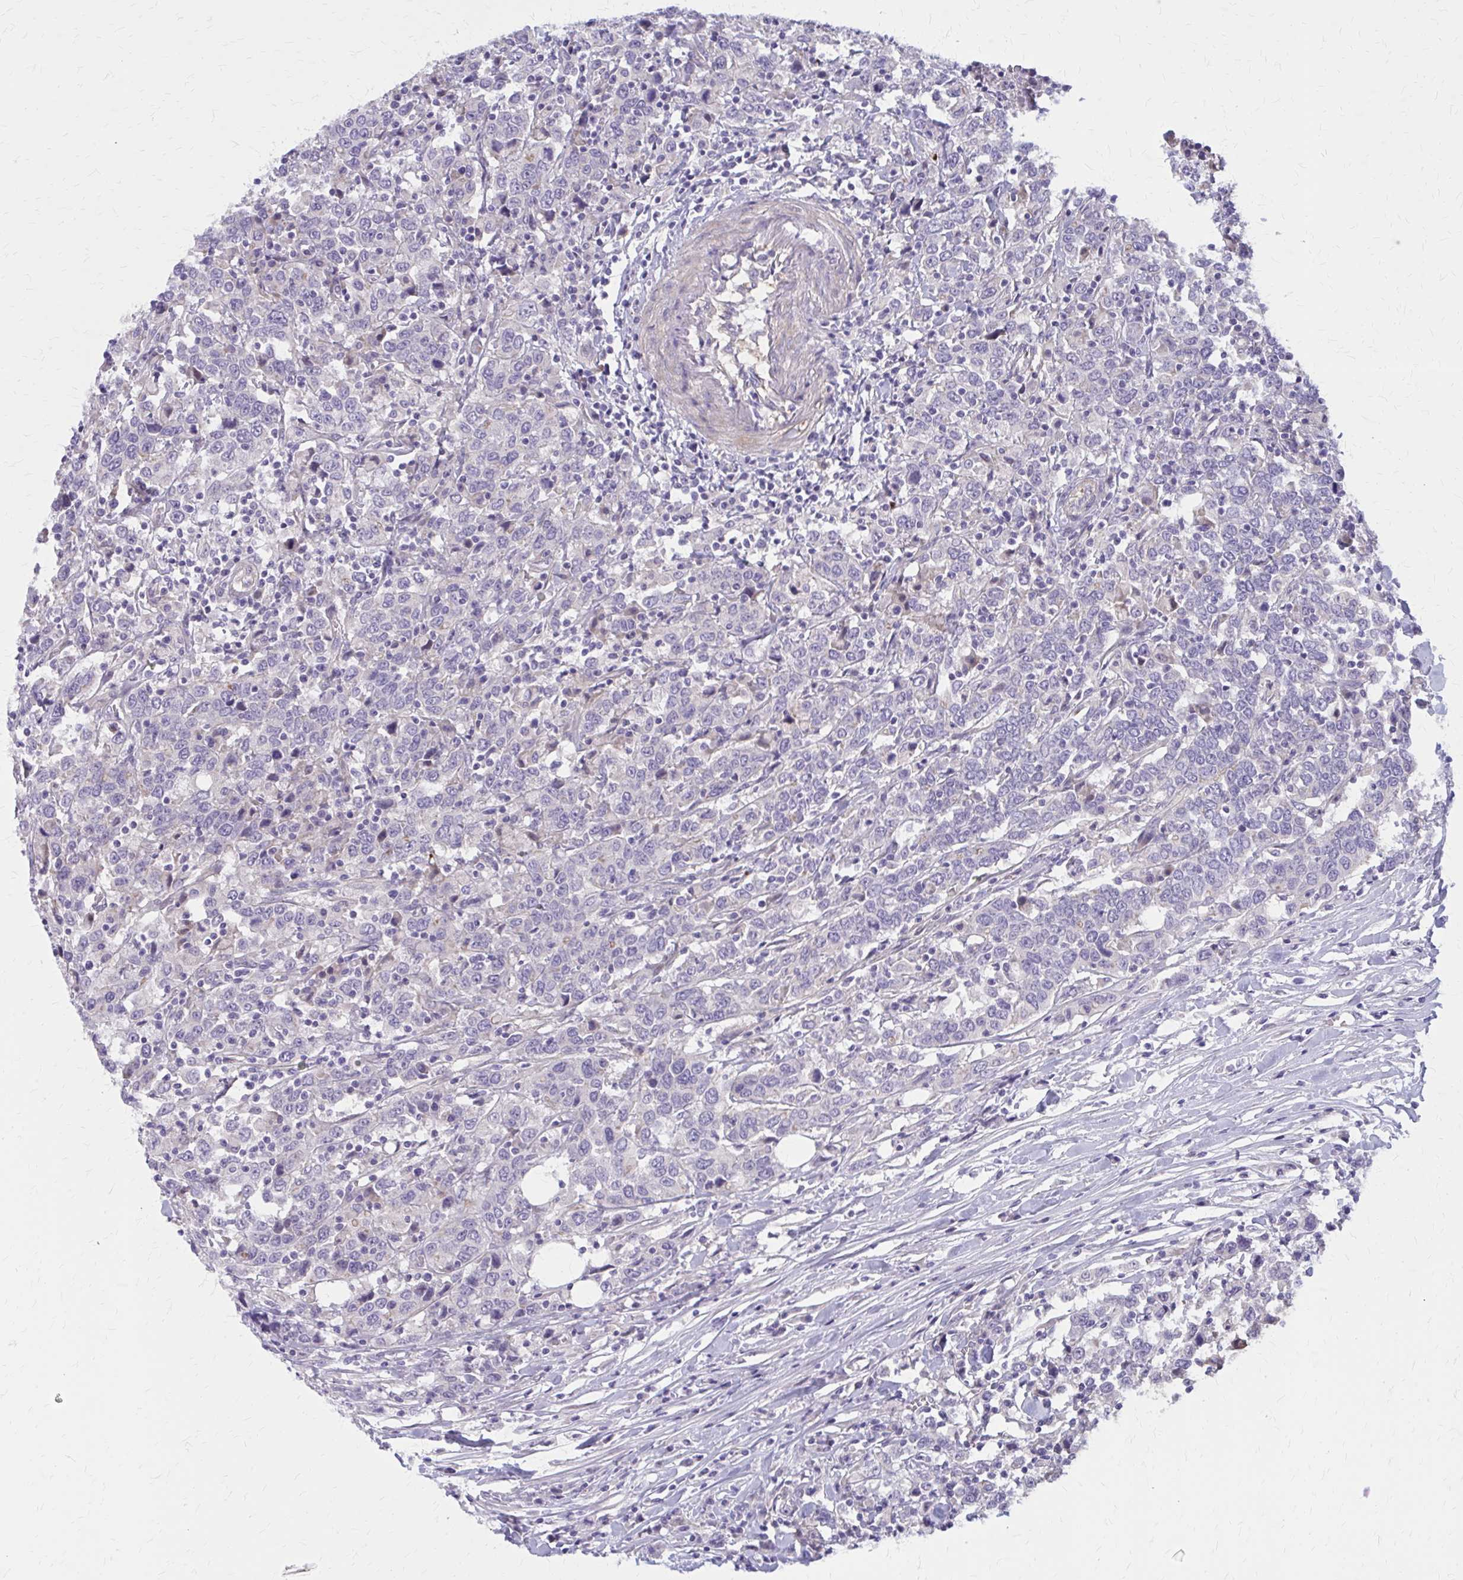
{"staining": {"intensity": "negative", "quantity": "none", "location": "none"}, "tissue": "urothelial cancer", "cell_type": "Tumor cells", "image_type": "cancer", "snomed": [{"axis": "morphology", "description": "Urothelial carcinoma, High grade"}, {"axis": "topography", "description": "Urinary bladder"}], "caption": "The photomicrograph demonstrates no significant expression in tumor cells of urothelial cancer.", "gene": "GLYATL2", "patient": {"sex": "male", "age": 61}}